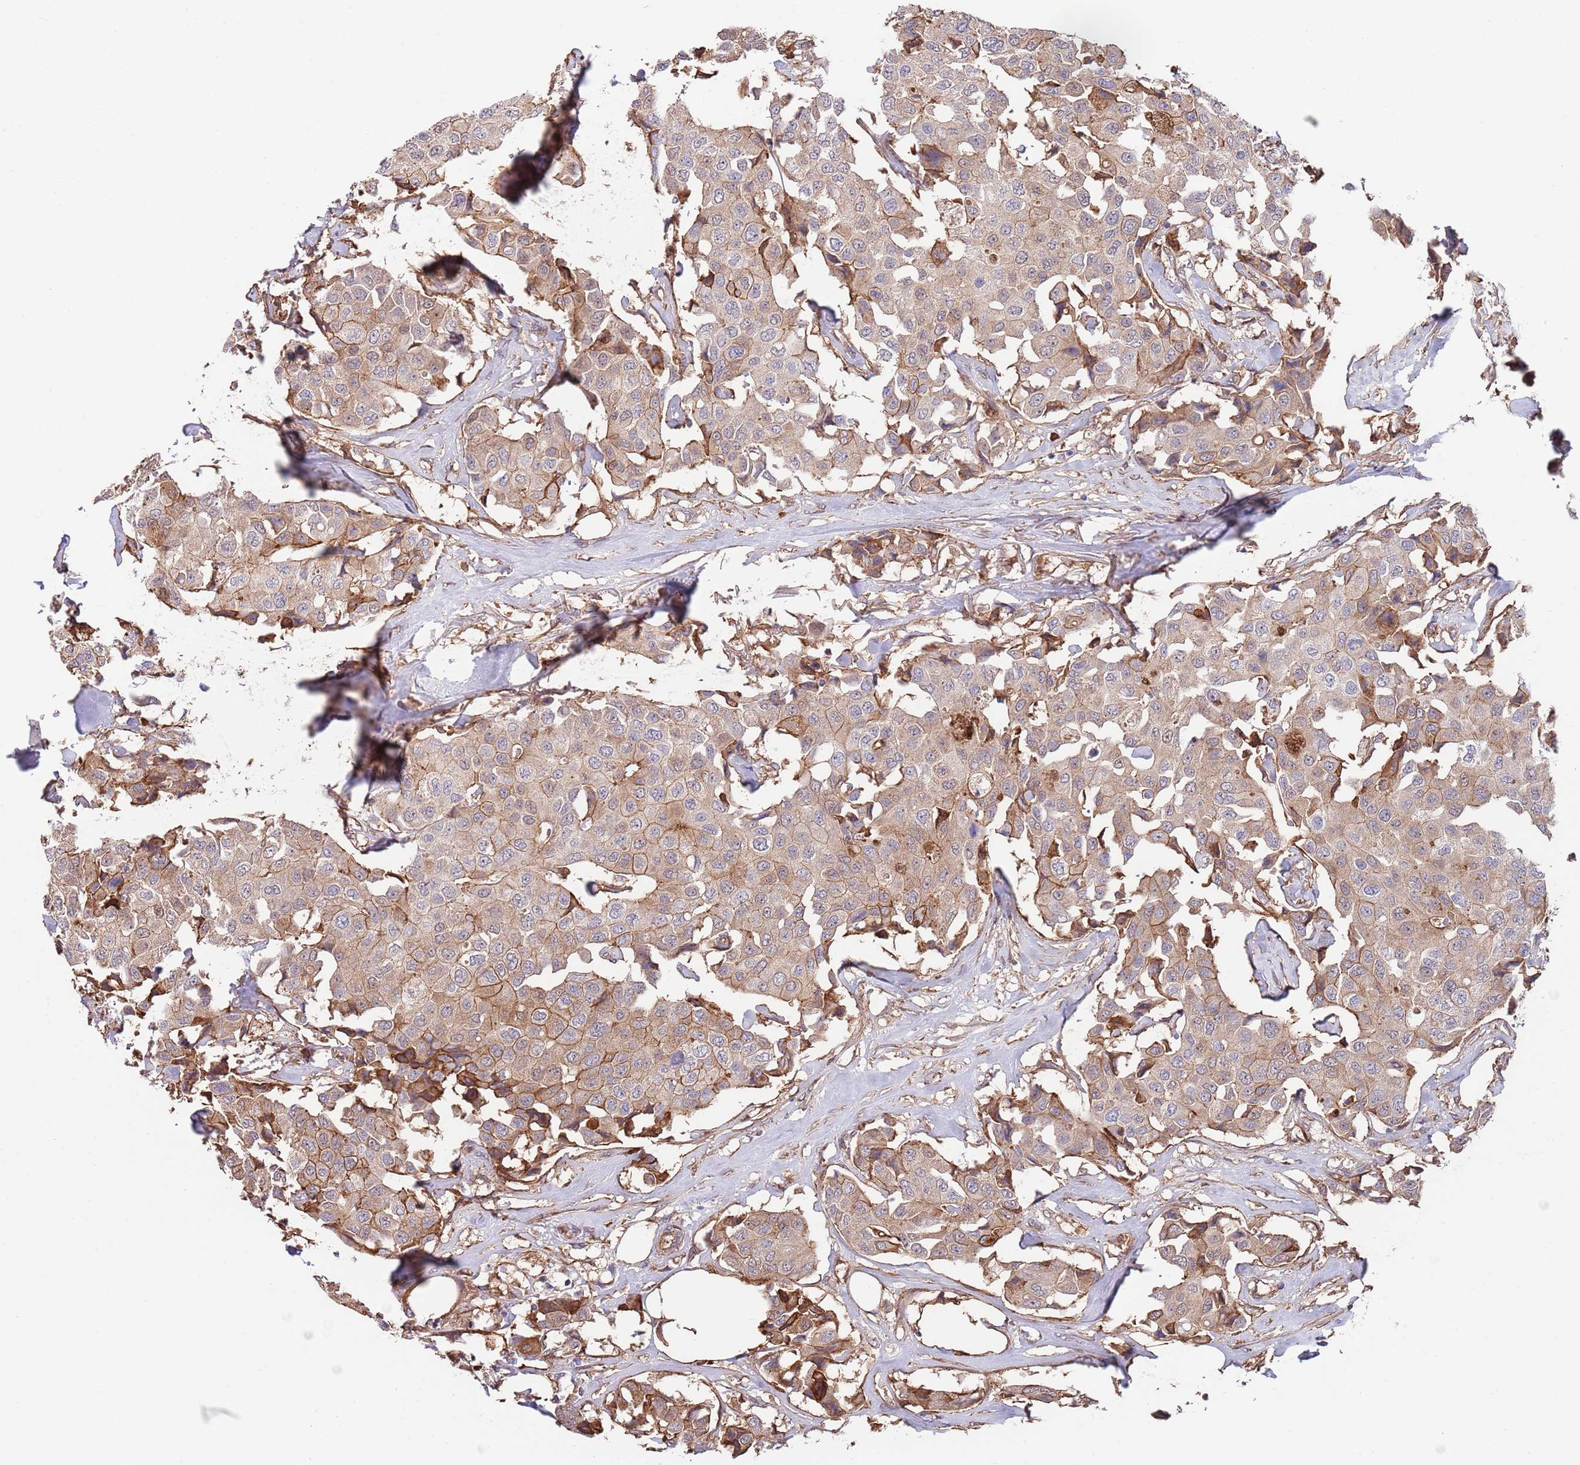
{"staining": {"intensity": "moderate", "quantity": ">75%", "location": "cytoplasmic/membranous"}, "tissue": "breast cancer", "cell_type": "Tumor cells", "image_type": "cancer", "snomed": [{"axis": "morphology", "description": "Duct carcinoma"}, {"axis": "topography", "description": "Breast"}], "caption": "Approximately >75% of tumor cells in breast cancer (intraductal carcinoma) demonstrate moderate cytoplasmic/membranous protein positivity as visualized by brown immunohistochemical staining.", "gene": "BPNT1", "patient": {"sex": "female", "age": 80}}